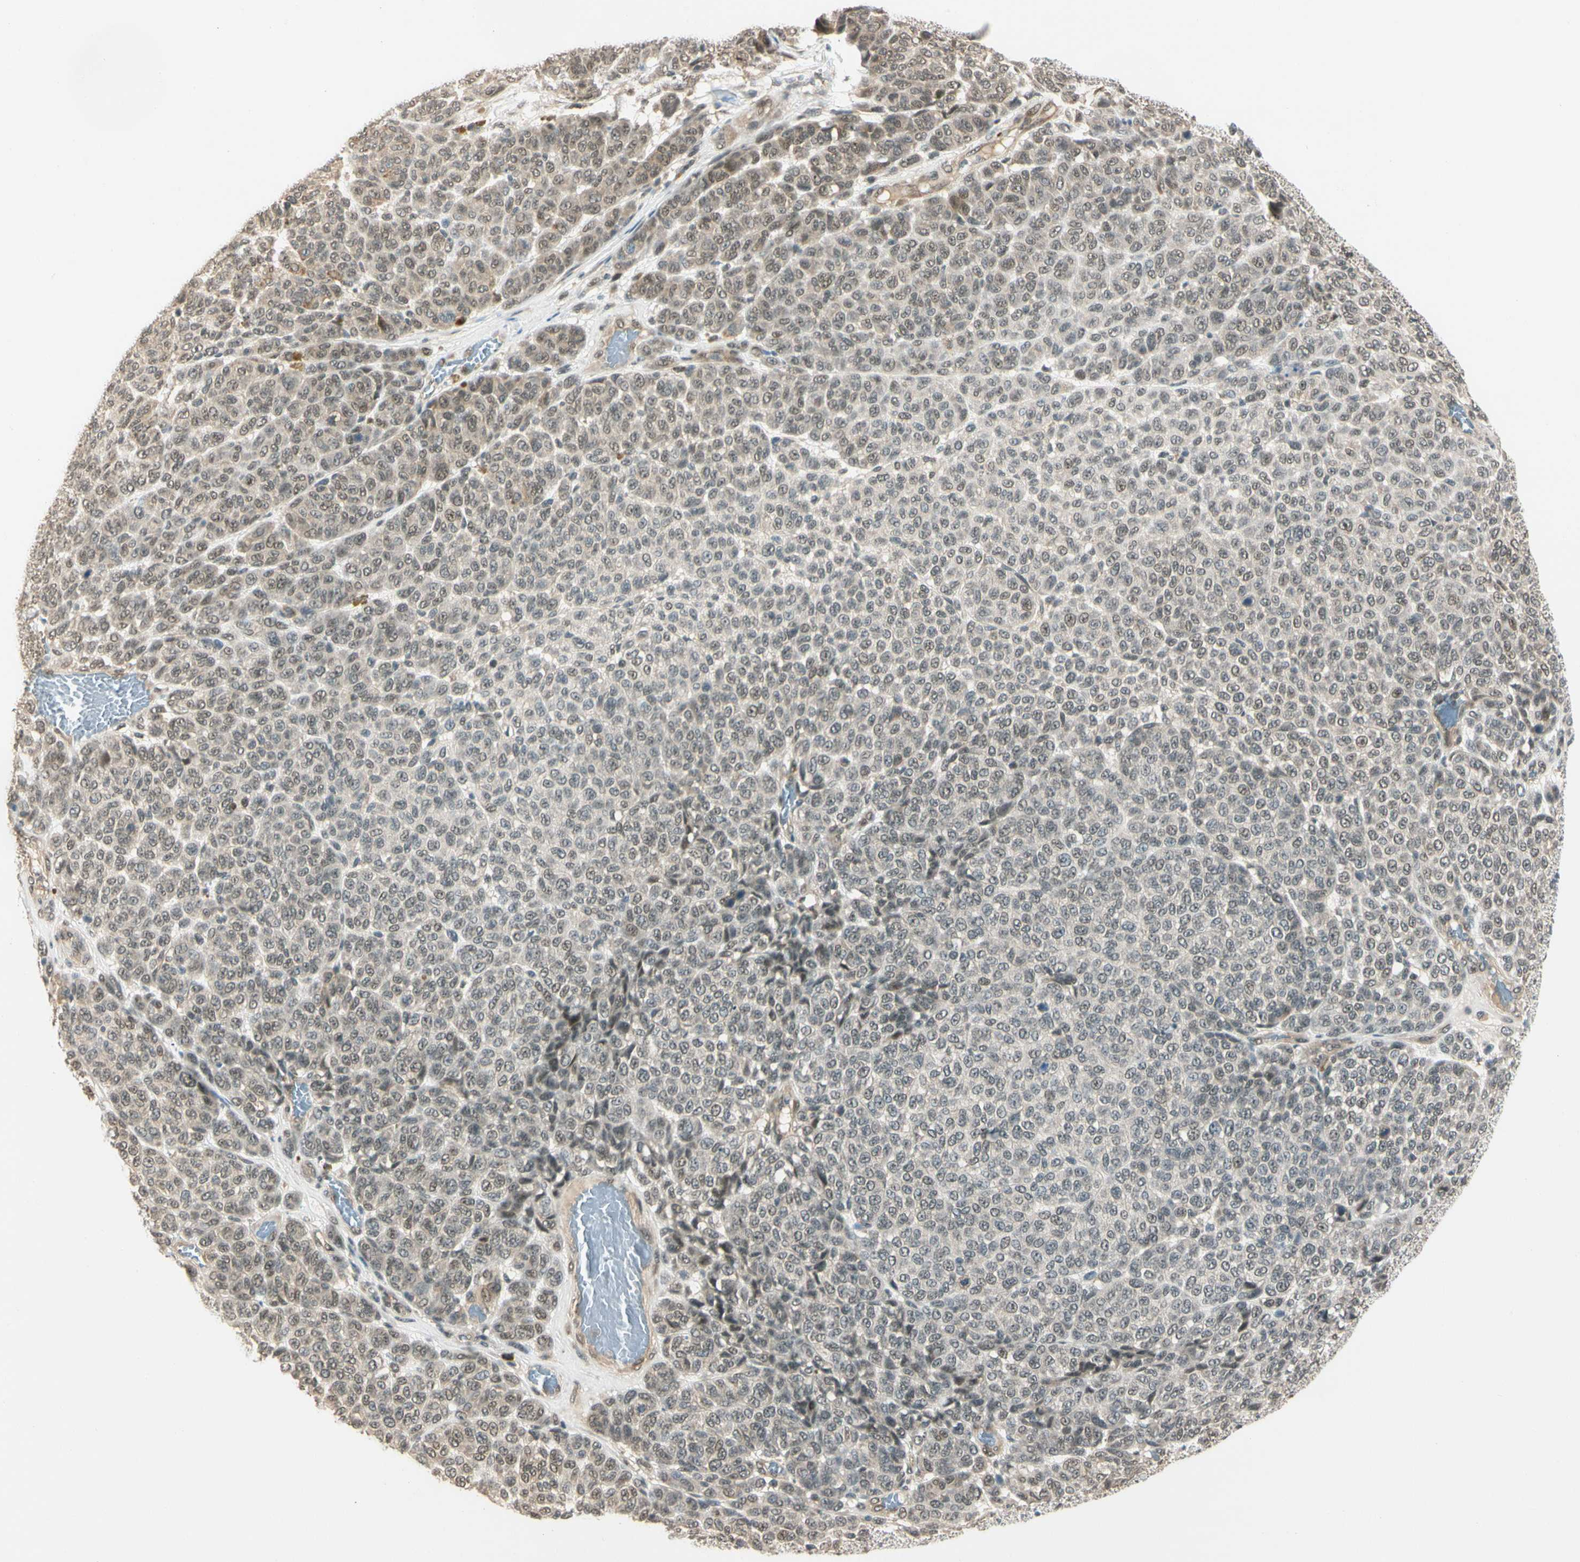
{"staining": {"intensity": "weak", "quantity": "25%-75%", "location": "cytoplasmic/membranous,nuclear"}, "tissue": "melanoma", "cell_type": "Tumor cells", "image_type": "cancer", "snomed": [{"axis": "morphology", "description": "Malignant melanoma, NOS"}, {"axis": "topography", "description": "Skin"}], "caption": "Malignant melanoma stained with DAB immunohistochemistry demonstrates low levels of weak cytoplasmic/membranous and nuclear positivity in approximately 25%-75% of tumor cells.", "gene": "ZSCAN12", "patient": {"sex": "male", "age": 59}}